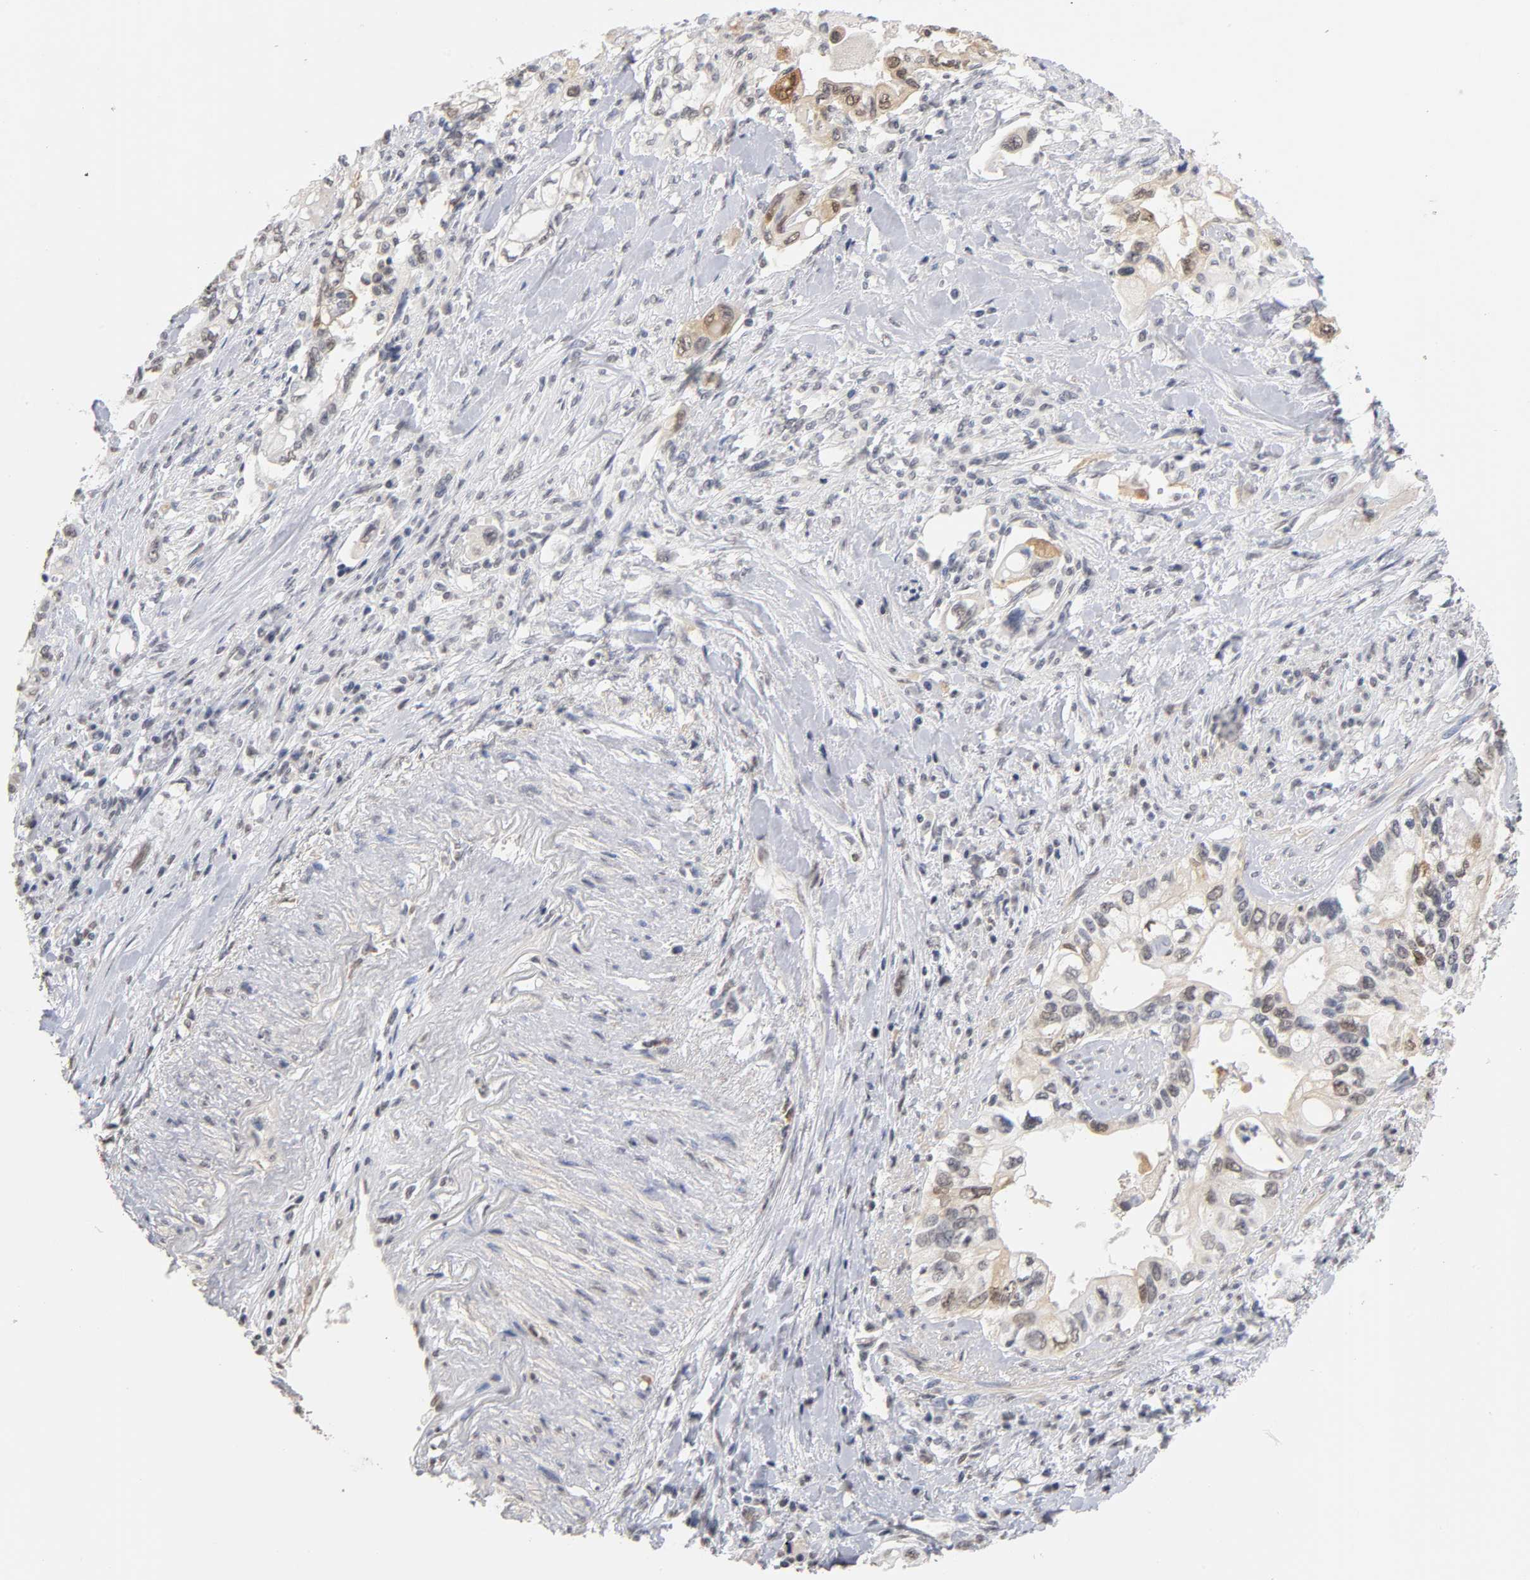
{"staining": {"intensity": "weak", "quantity": "25%-75%", "location": "cytoplasmic/membranous,nuclear"}, "tissue": "pancreatic cancer", "cell_type": "Tumor cells", "image_type": "cancer", "snomed": [{"axis": "morphology", "description": "Normal tissue, NOS"}, {"axis": "topography", "description": "Pancreas"}], "caption": "About 25%-75% of tumor cells in pancreatic cancer exhibit weak cytoplasmic/membranous and nuclear protein staining as visualized by brown immunohistochemical staining.", "gene": "CRABP2", "patient": {"sex": "male", "age": 42}}